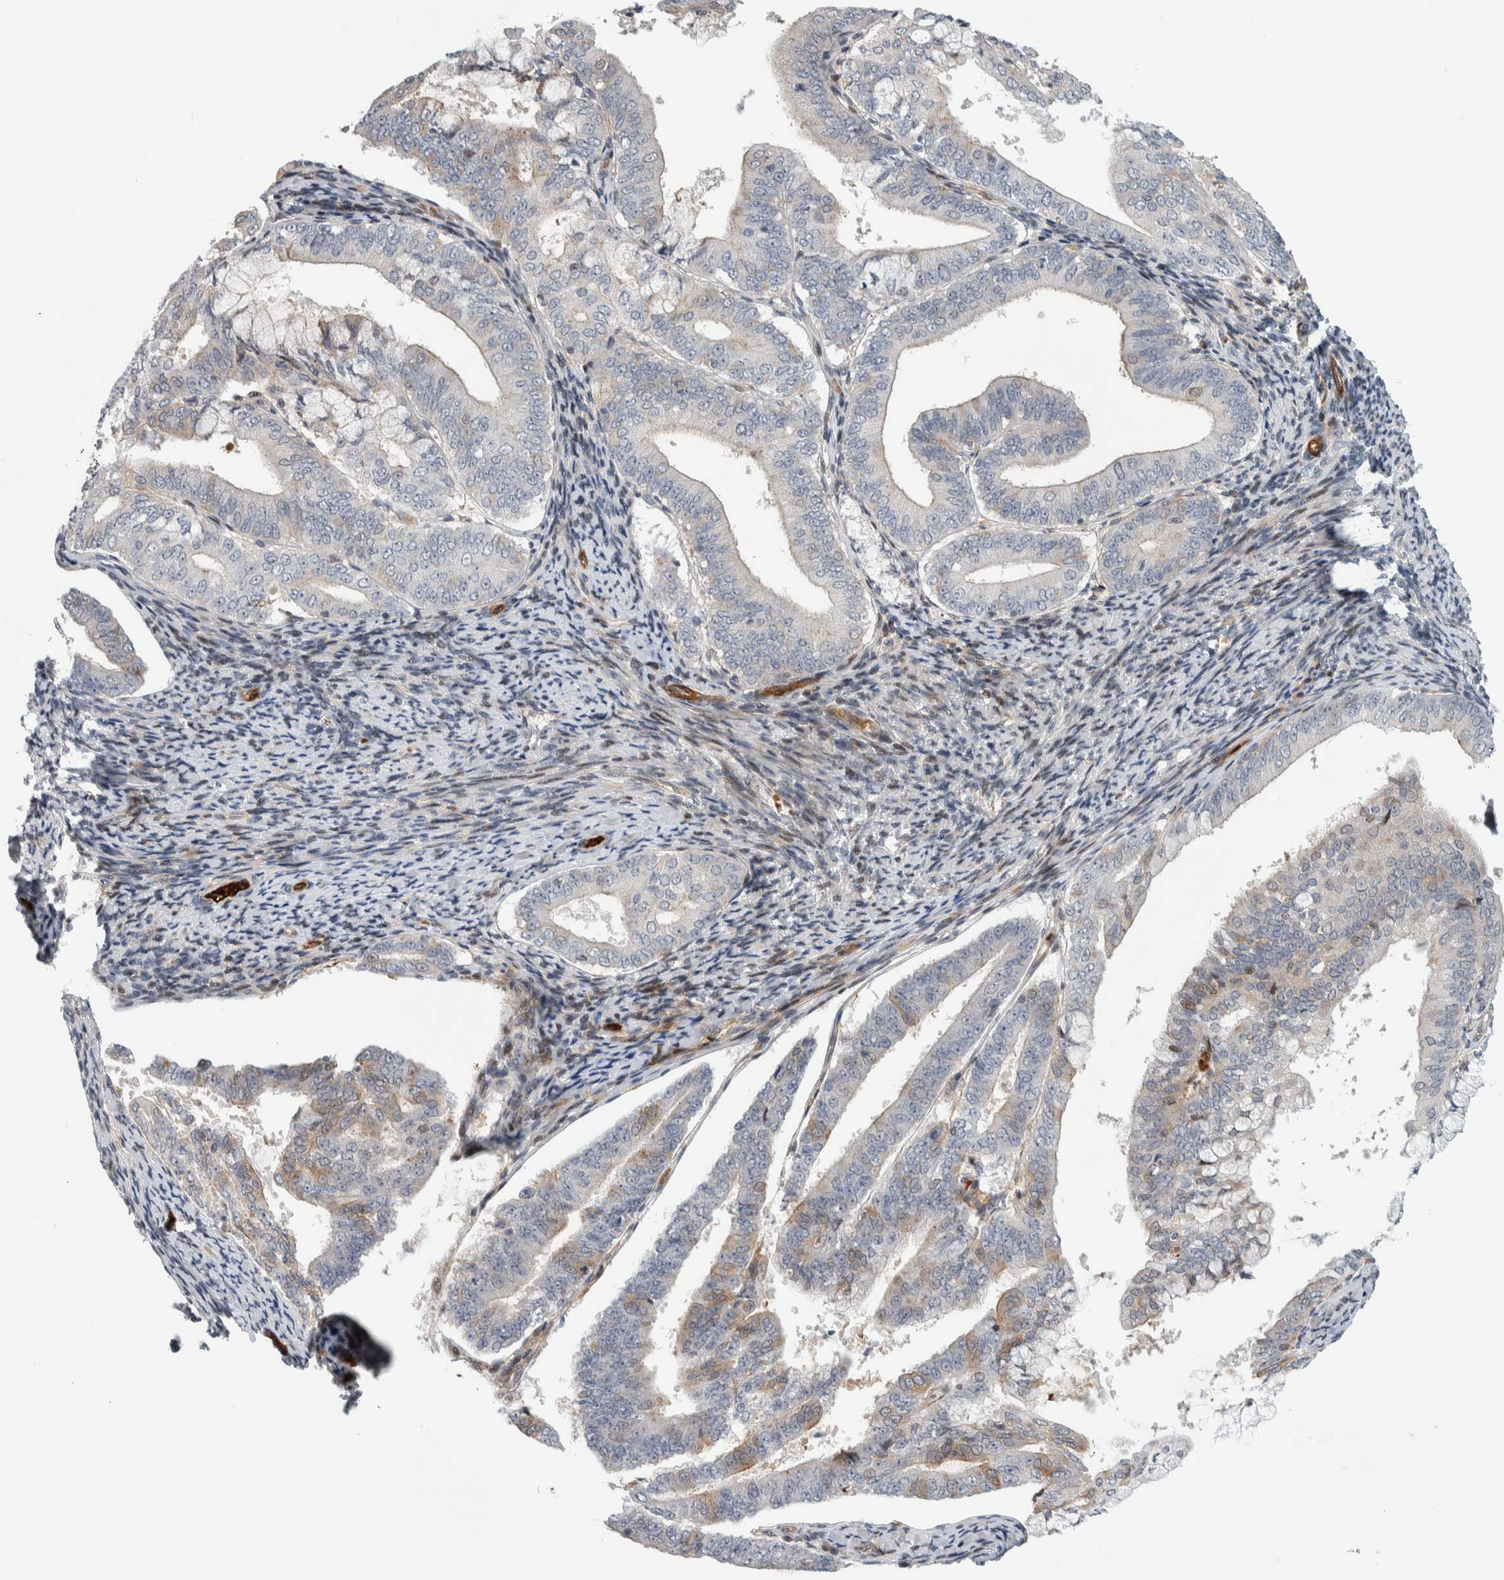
{"staining": {"intensity": "weak", "quantity": "<25%", "location": "cytoplasmic/membranous,nuclear"}, "tissue": "endometrial cancer", "cell_type": "Tumor cells", "image_type": "cancer", "snomed": [{"axis": "morphology", "description": "Adenocarcinoma, NOS"}, {"axis": "topography", "description": "Endometrium"}], "caption": "An immunohistochemistry (IHC) image of endometrial cancer is shown. There is no staining in tumor cells of endometrial cancer.", "gene": "MSL1", "patient": {"sex": "female", "age": 63}}